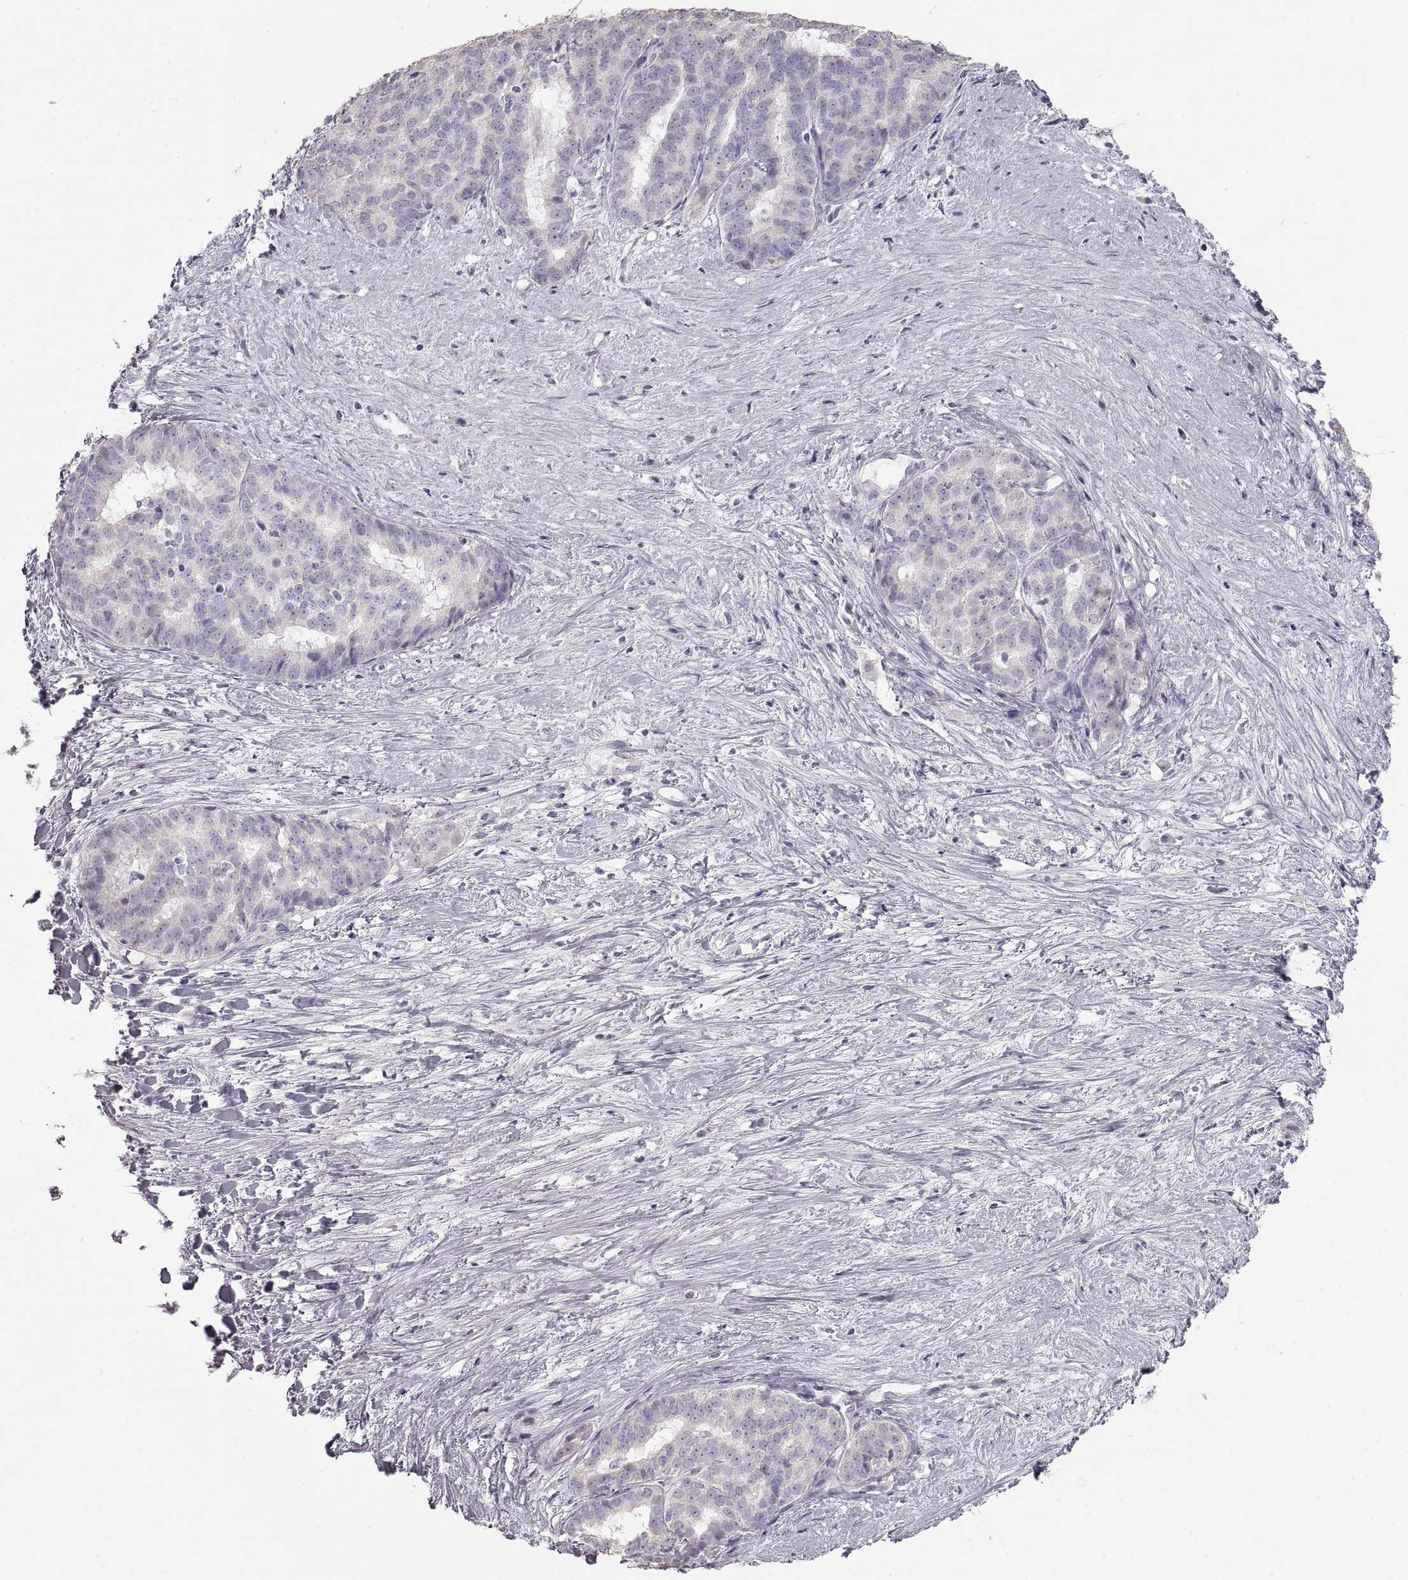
{"staining": {"intensity": "negative", "quantity": "none", "location": "none"}, "tissue": "liver cancer", "cell_type": "Tumor cells", "image_type": "cancer", "snomed": [{"axis": "morphology", "description": "Cholangiocarcinoma"}, {"axis": "topography", "description": "Liver"}], "caption": "Immunohistochemistry (IHC) histopathology image of liver cancer (cholangiocarcinoma) stained for a protein (brown), which reveals no expression in tumor cells.", "gene": "ZP3", "patient": {"sex": "female", "age": 47}}